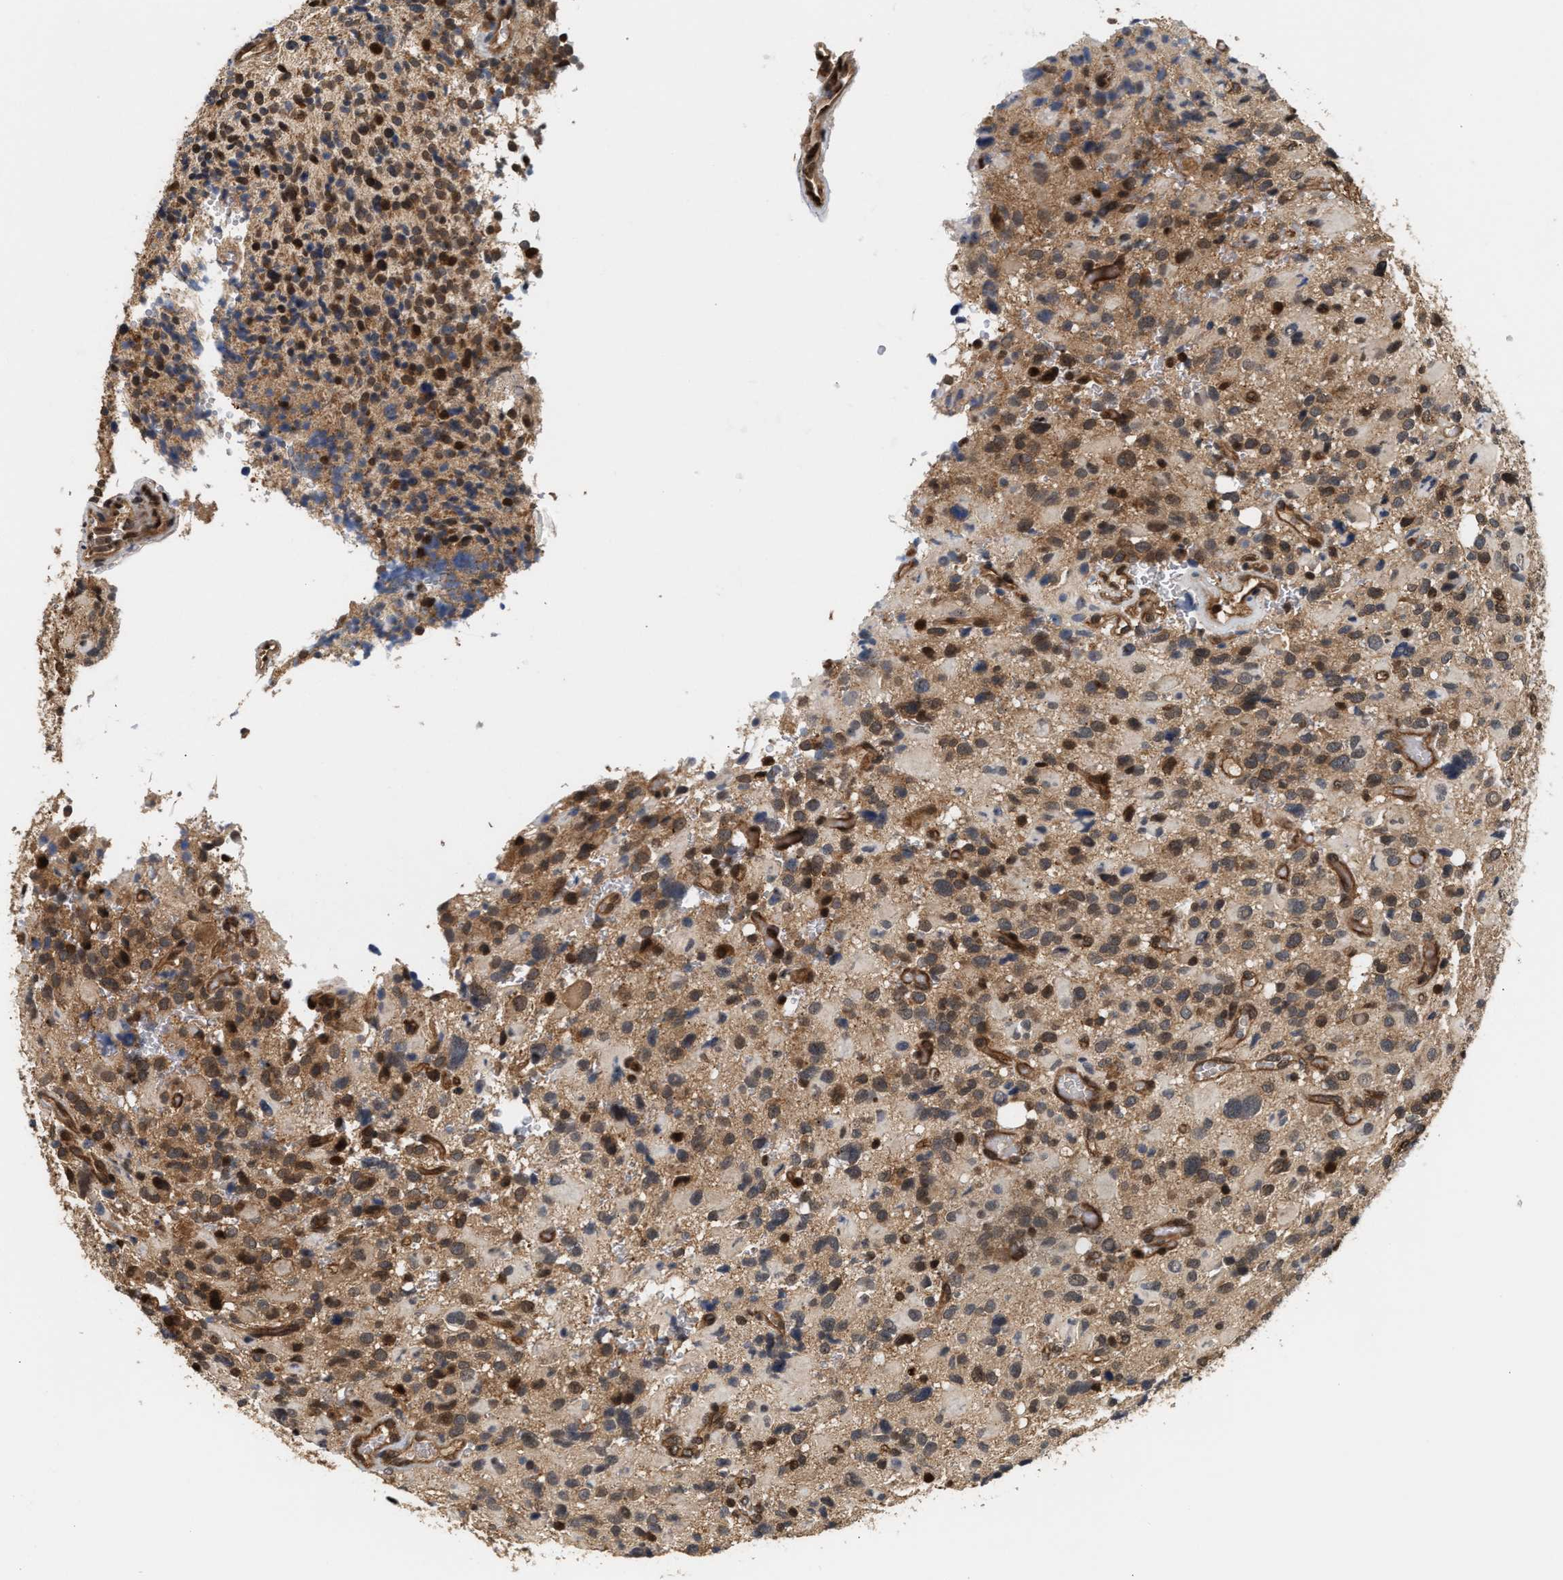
{"staining": {"intensity": "moderate", "quantity": ">75%", "location": "cytoplasmic/membranous,nuclear"}, "tissue": "glioma", "cell_type": "Tumor cells", "image_type": "cancer", "snomed": [{"axis": "morphology", "description": "Glioma, malignant, High grade"}, {"axis": "topography", "description": "Brain"}], "caption": "Immunohistochemical staining of human glioma displays moderate cytoplasmic/membranous and nuclear protein staining in approximately >75% of tumor cells.", "gene": "ABHD5", "patient": {"sex": "male", "age": 48}}